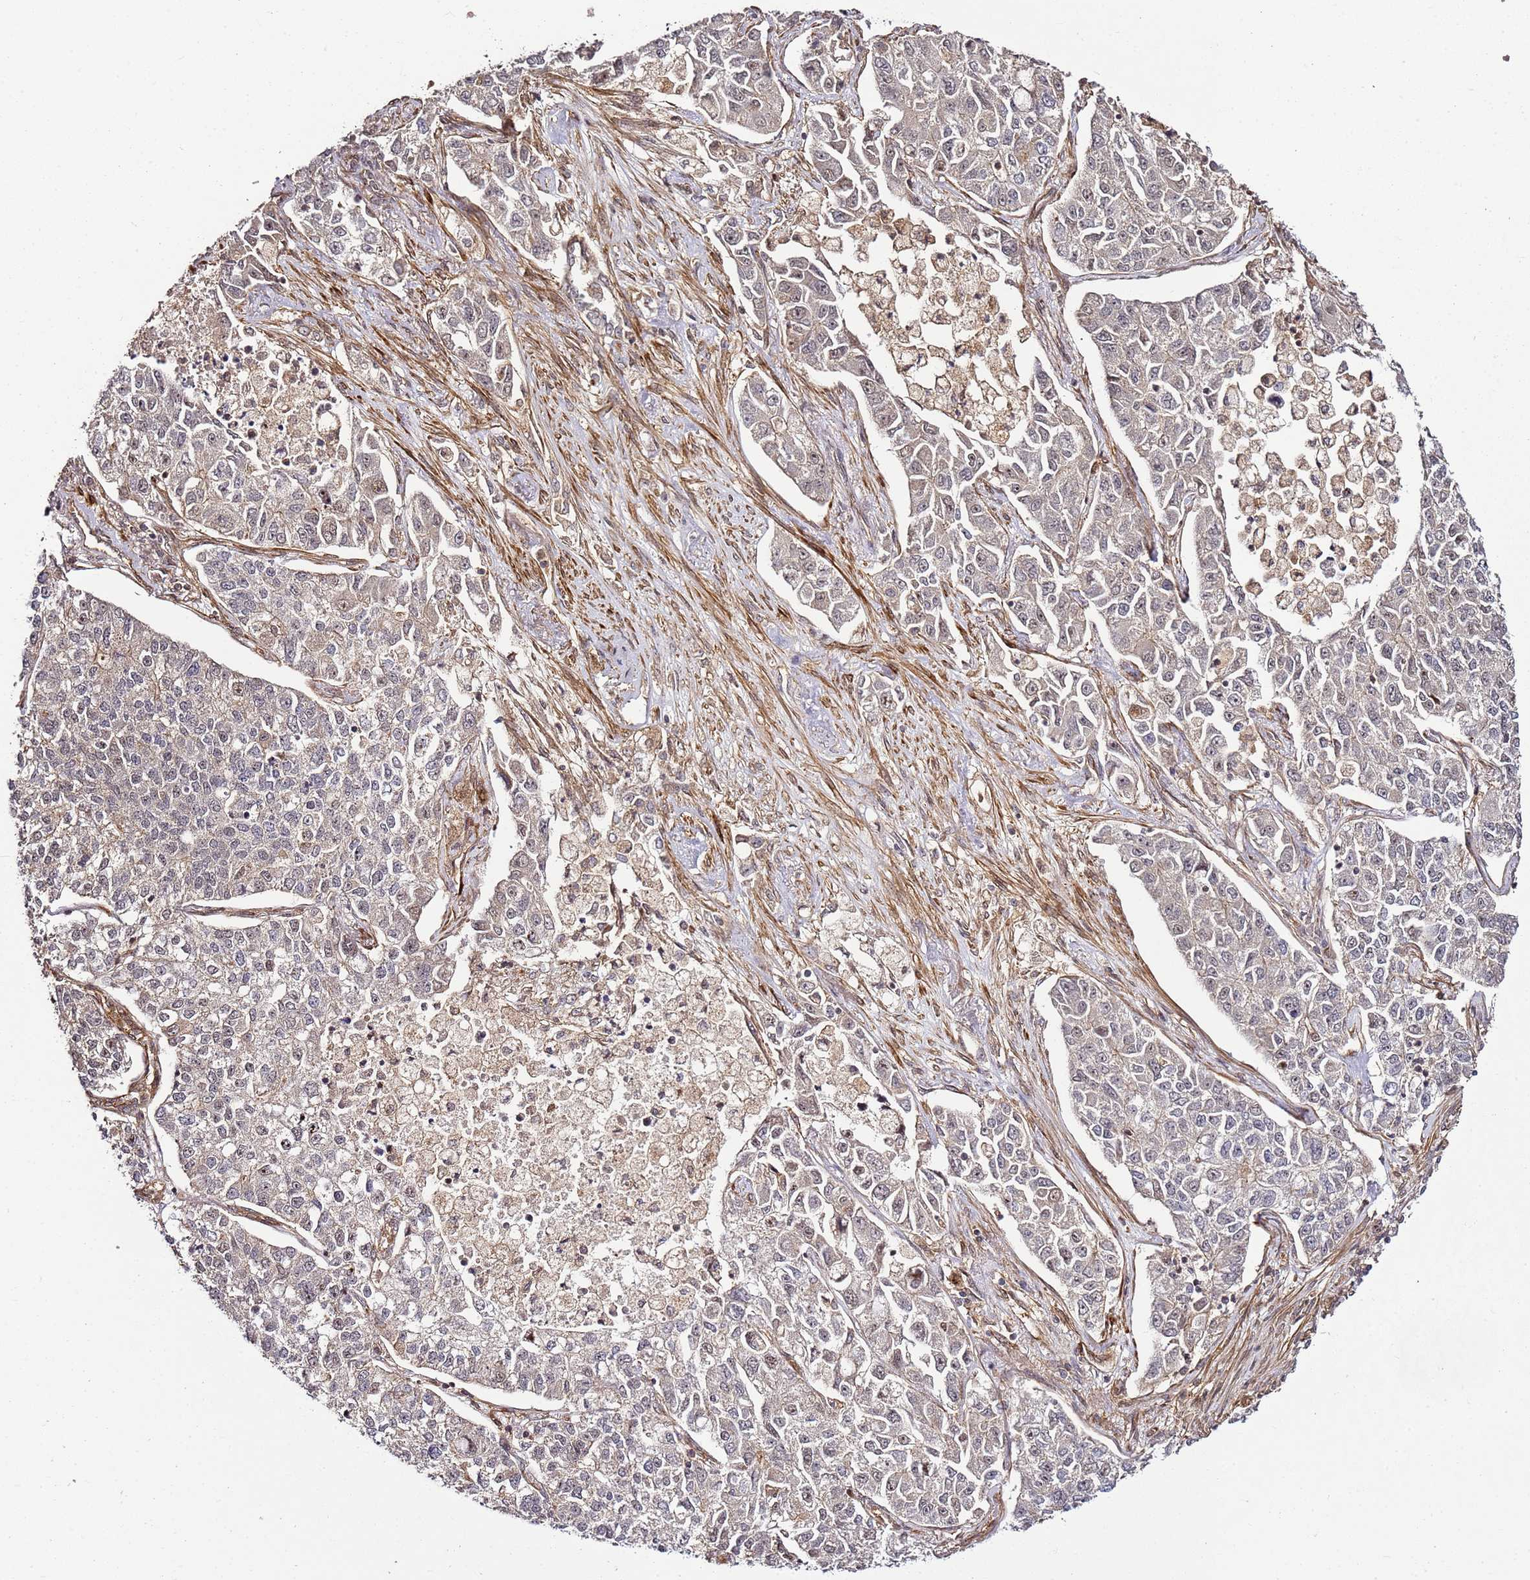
{"staining": {"intensity": "weak", "quantity": "<25%", "location": "cytoplasmic/membranous,nuclear"}, "tissue": "lung cancer", "cell_type": "Tumor cells", "image_type": "cancer", "snomed": [{"axis": "morphology", "description": "Adenocarcinoma, NOS"}, {"axis": "topography", "description": "Lung"}], "caption": "A high-resolution photomicrograph shows immunohistochemistry staining of lung adenocarcinoma, which demonstrates no significant staining in tumor cells.", "gene": "CCNYL1", "patient": {"sex": "male", "age": 49}}